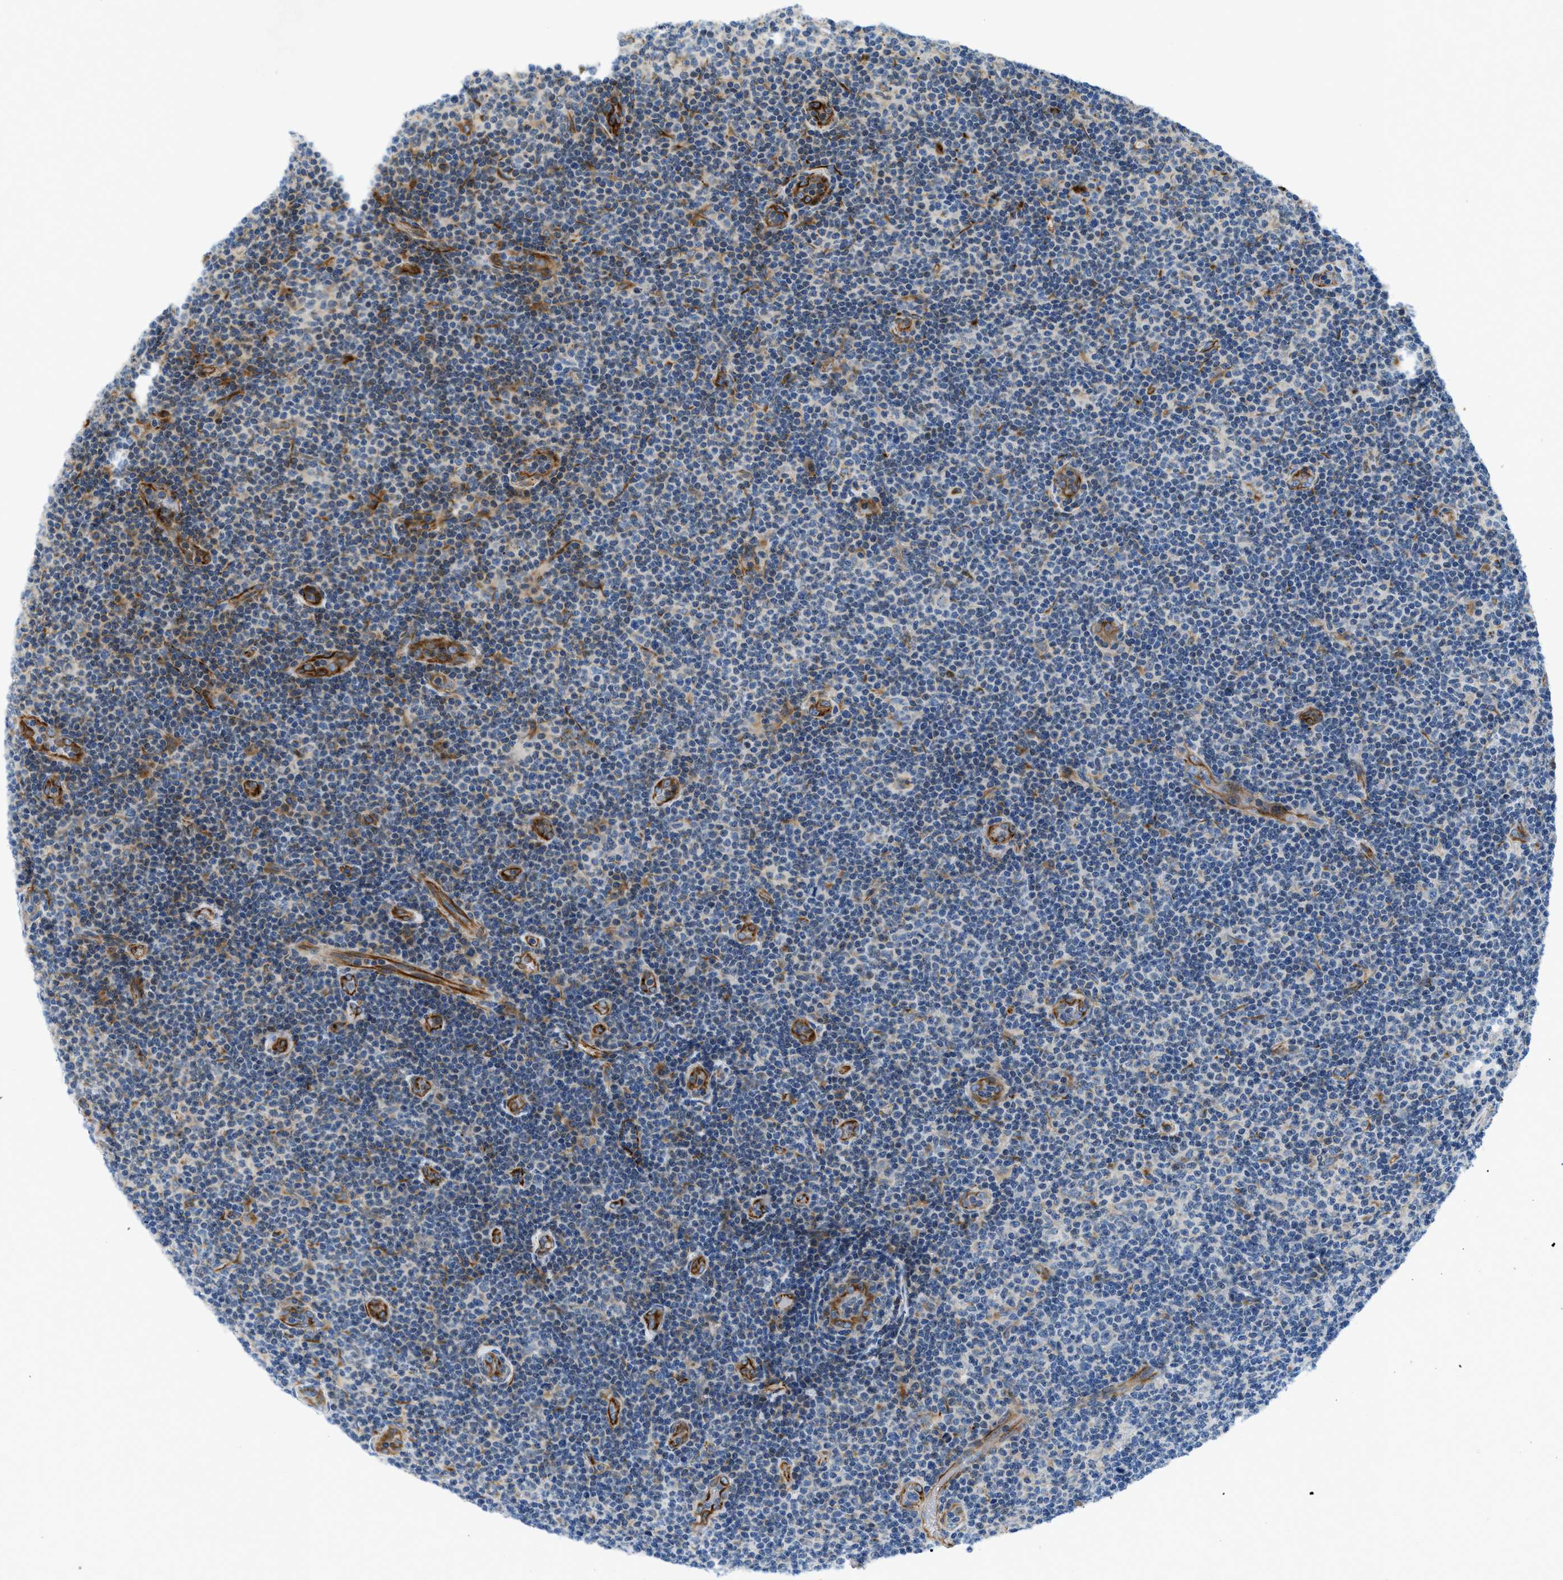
{"staining": {"intensity": "weak", "quantity": "<25%", "location": "cytoplasmic/membranous"}, "tissue": "lymphoma", "cell_type": "Tumor cells", "image_type": "cancer", "snomed": [{"axis": "morphology", "description": "Malignant lymphoma, non-Hodgkin's type, Low grade"}, {"axis": "topography", "description": "Lymph node"}], "caption": "Protein analysis of low-grade malignant lymphoma, non-Hodgkin's type demonstrates no significant positivity in tumor cells. (Stains: DAB IHC with hematoxylin counter stain, Microscopy: brightfield microscopy at high magnification).", "gene": "ZNF831", "patient": {"sex": "male", "age": 83}}